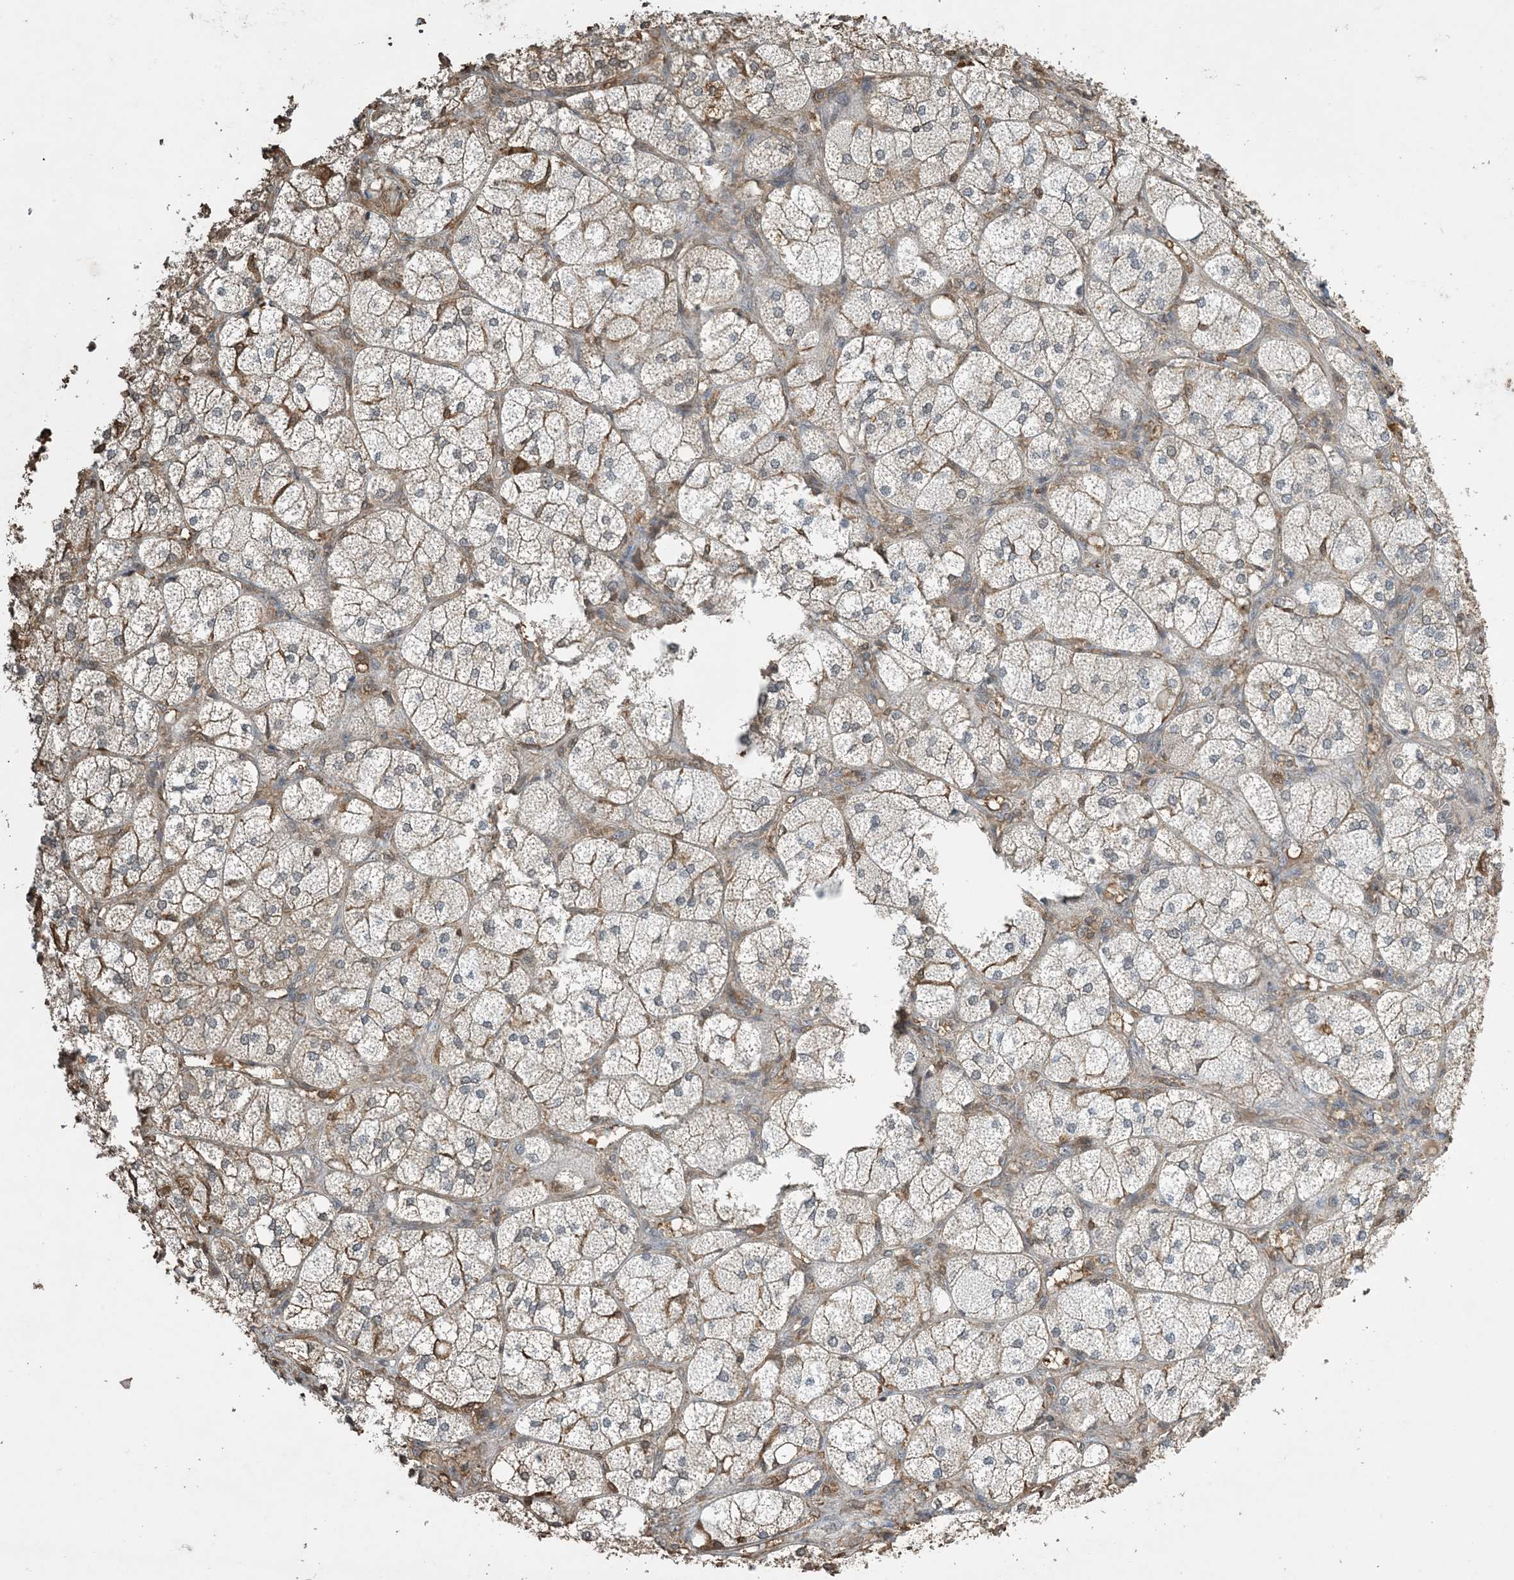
{"staining": {"intensity": "moderate", "quantity": "<25%", "location": "cytoplasmic/membranous"}, "tissue": "adrenal gland", "cell_type": "Glandular cells", "image_type": "normal", "snomed": [{"axis": "morphology", "description": "Normal tissue, NOS"}, {"axis": "topography", "description": "Adrenal gland"}], "caption": "Protein expression by IHC exhibits moderate cytoplasmic/membranous positivity in approximately <25% of glandular cells in benign adrenal gland. (Brightfield microscopy of DAB IHC at high magnification).", "gene": "TMSB4X", "patient": {"sex": "female", "age": 61}}